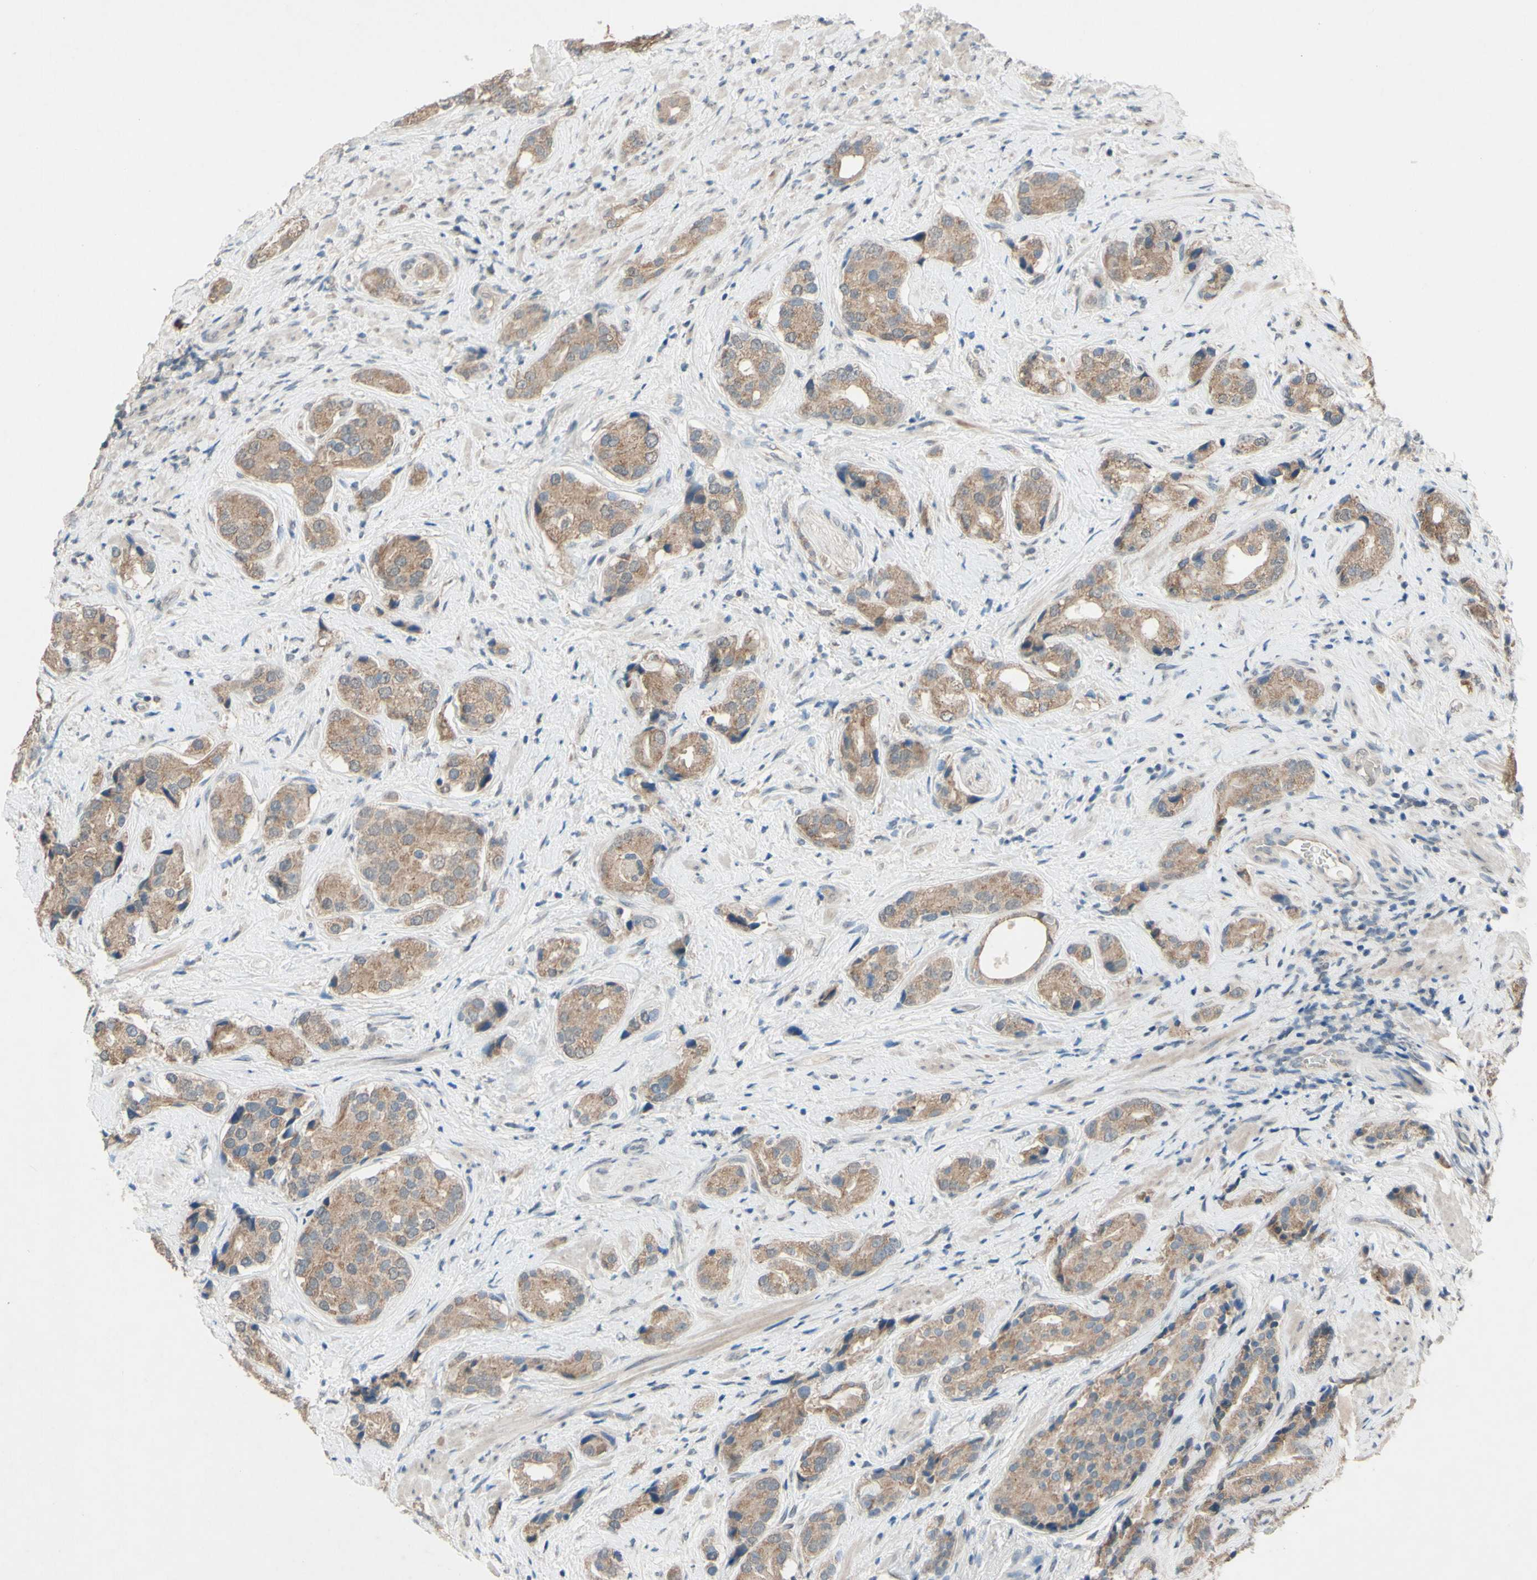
{"staining": {"intensity": "moderate", "quantity": ">75%", "location": "cytoplasmic/membranous"}, "tissue": "prostate cancer", "cell_type": "Tumor cells", "image_type": "cancer", "snomed": [{"axis": "morphology", "description": "Adenocarcinoma, High grade"}, {"axis": "topography", "description": "Prostate"}], "caption": "The image shows a brown stain indicating the presence of a protein in the cytoplasmic/membranous of tumor cells in prostate cancer (high-grade adenocarcinoma). (DAB (3,3'-diaminobenzidine) = brown stain, brightfield microscopy at high magnification).", "gene": "CDCP1", "patient": {"sex": "male", "age": 71}}